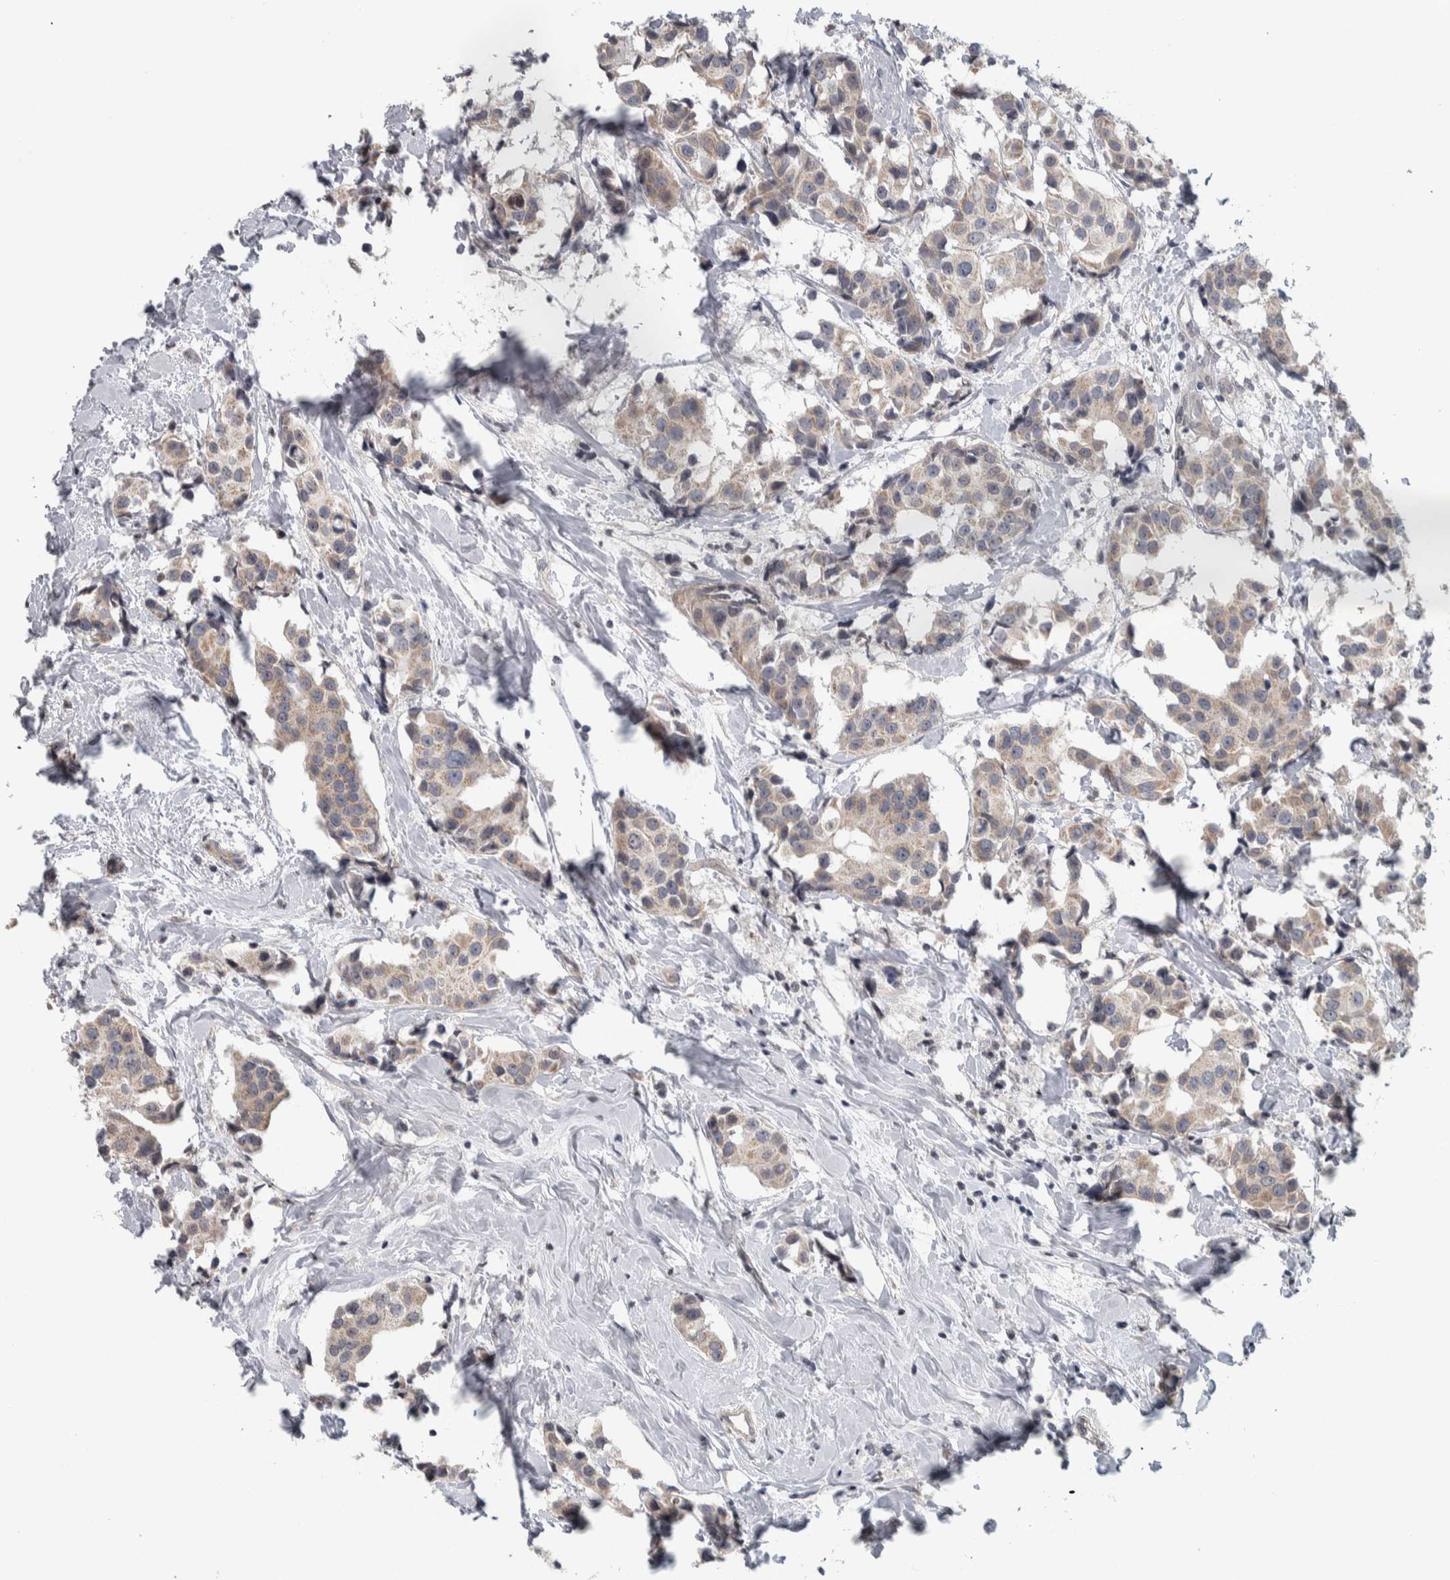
{"staining": {"intensity": "weak", "quantity": ">75%", "location": "cytoplasmic/membranous"}, "tissue": "breast cancer", "cell_type": "Tumor cells", "image_type": "cancer", "snomed": [{"axis": "morphology", "description": "Normal tissue, NOS"}, {"axis": "morphology", "description": "Duct carcinoma"}, {"axis": "topography", "description": "Breast"}], "caption": "IHC micrograph of neoplastic tissue: infiltrating ductal carcinoma (breast) stained using immunohistochemistry demonstrates low levels of weak protein expression localized specifically in the cytoplasmic/membranous of tumor cells, appearing as a cytoplasmic/membranous brown color.", "gene": "CWC27", "patient": {"sex": "female", "age": 39}}